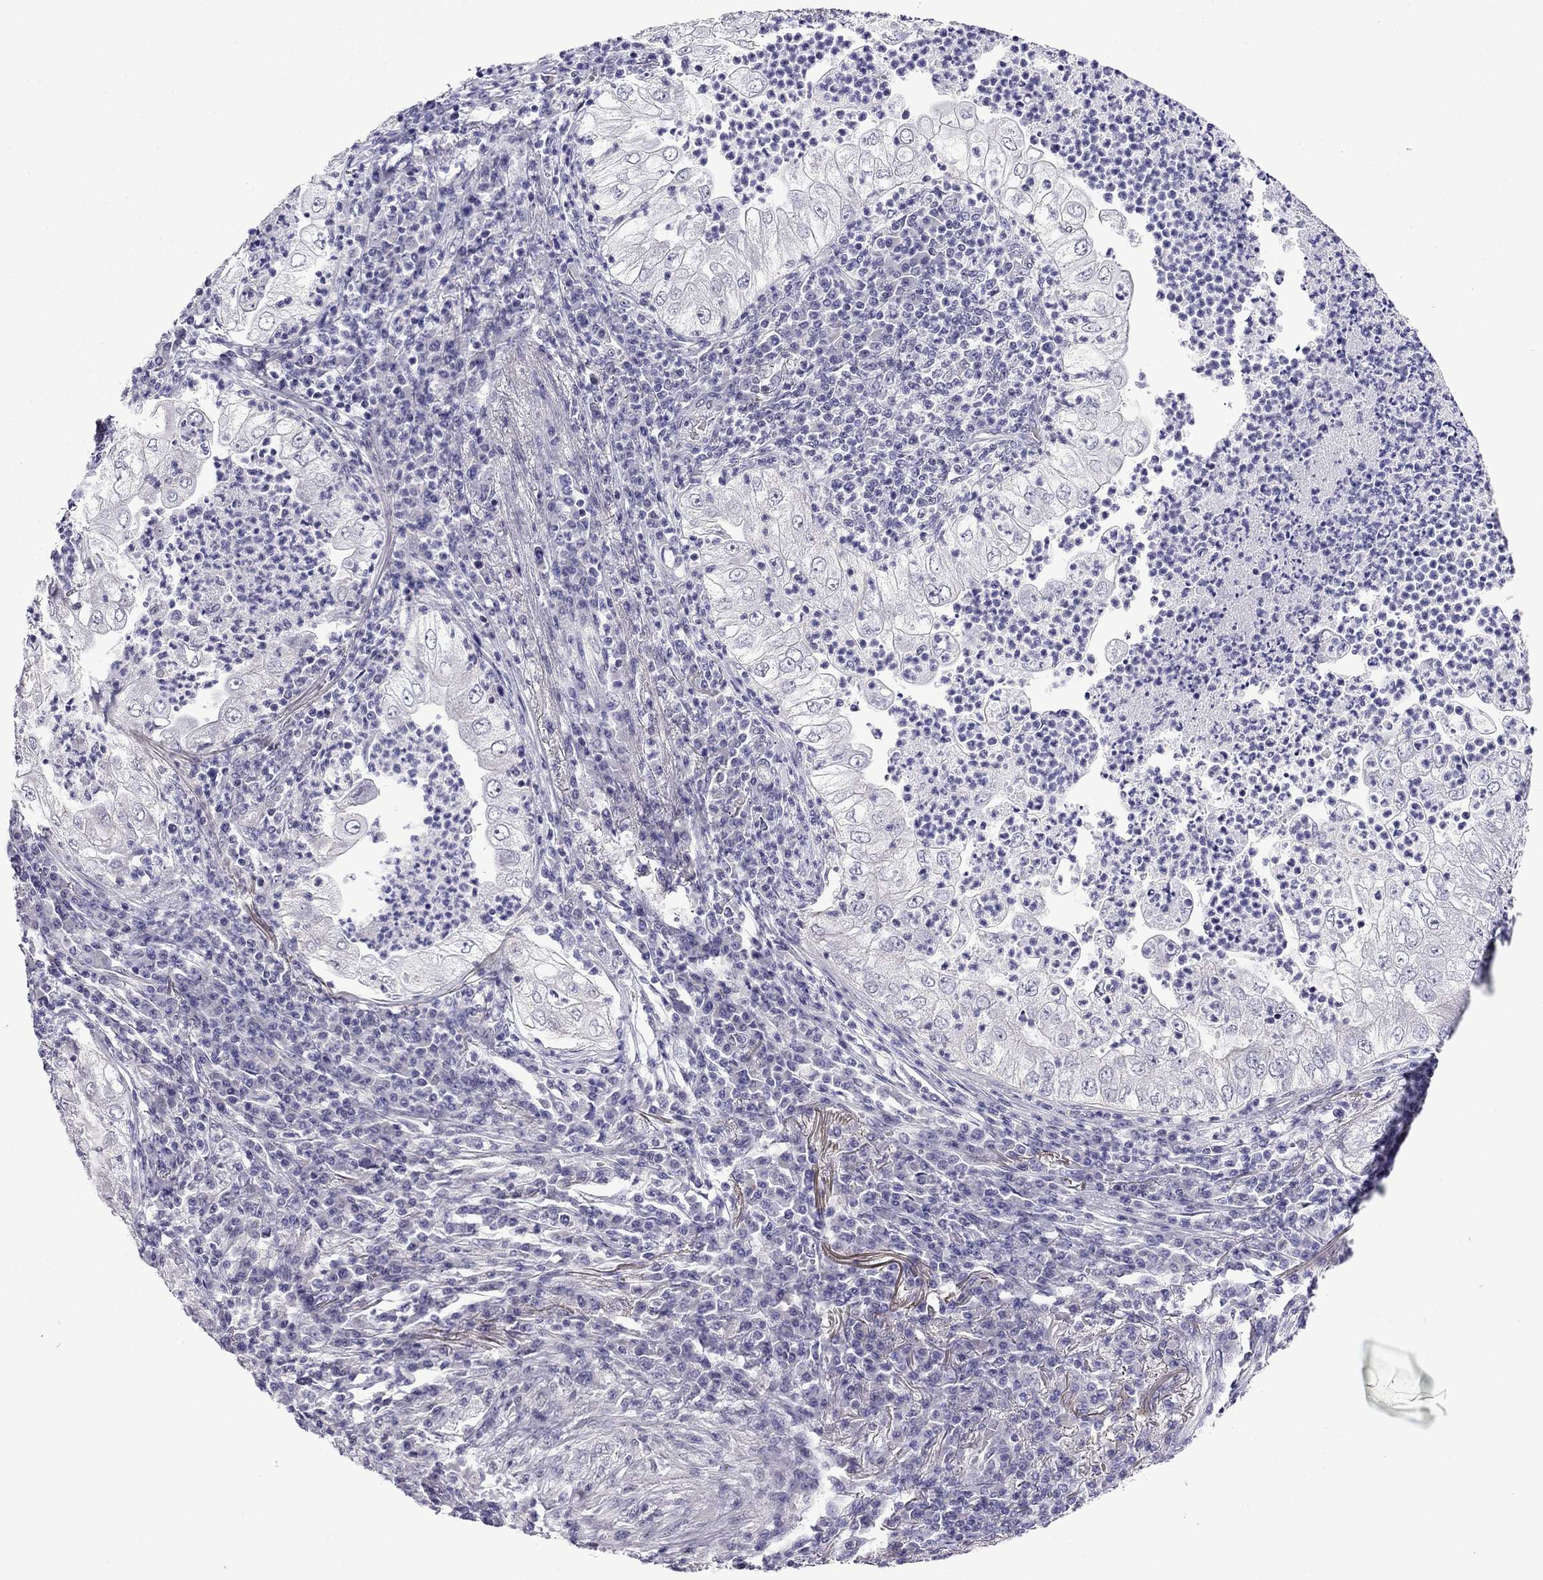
{"staining": {"intensity": "negative", "quantity": "none", "location": "none"}, "tissue": "lung cancer", "cell_type": "Tumor cells", "image_type": "cancer", "snomed": [{"axis": "morphology", "description": "Adenocarcinoma, NOS"}, {"axis": "topography", "description": "Lung"}], "caption": "DAB immunohistochemical staining of lung adenocarcinoma demonstrates no significant staining in tumor cells.", "gene": "POM121L12", "patient": {"sex": "female", "age": 73}}